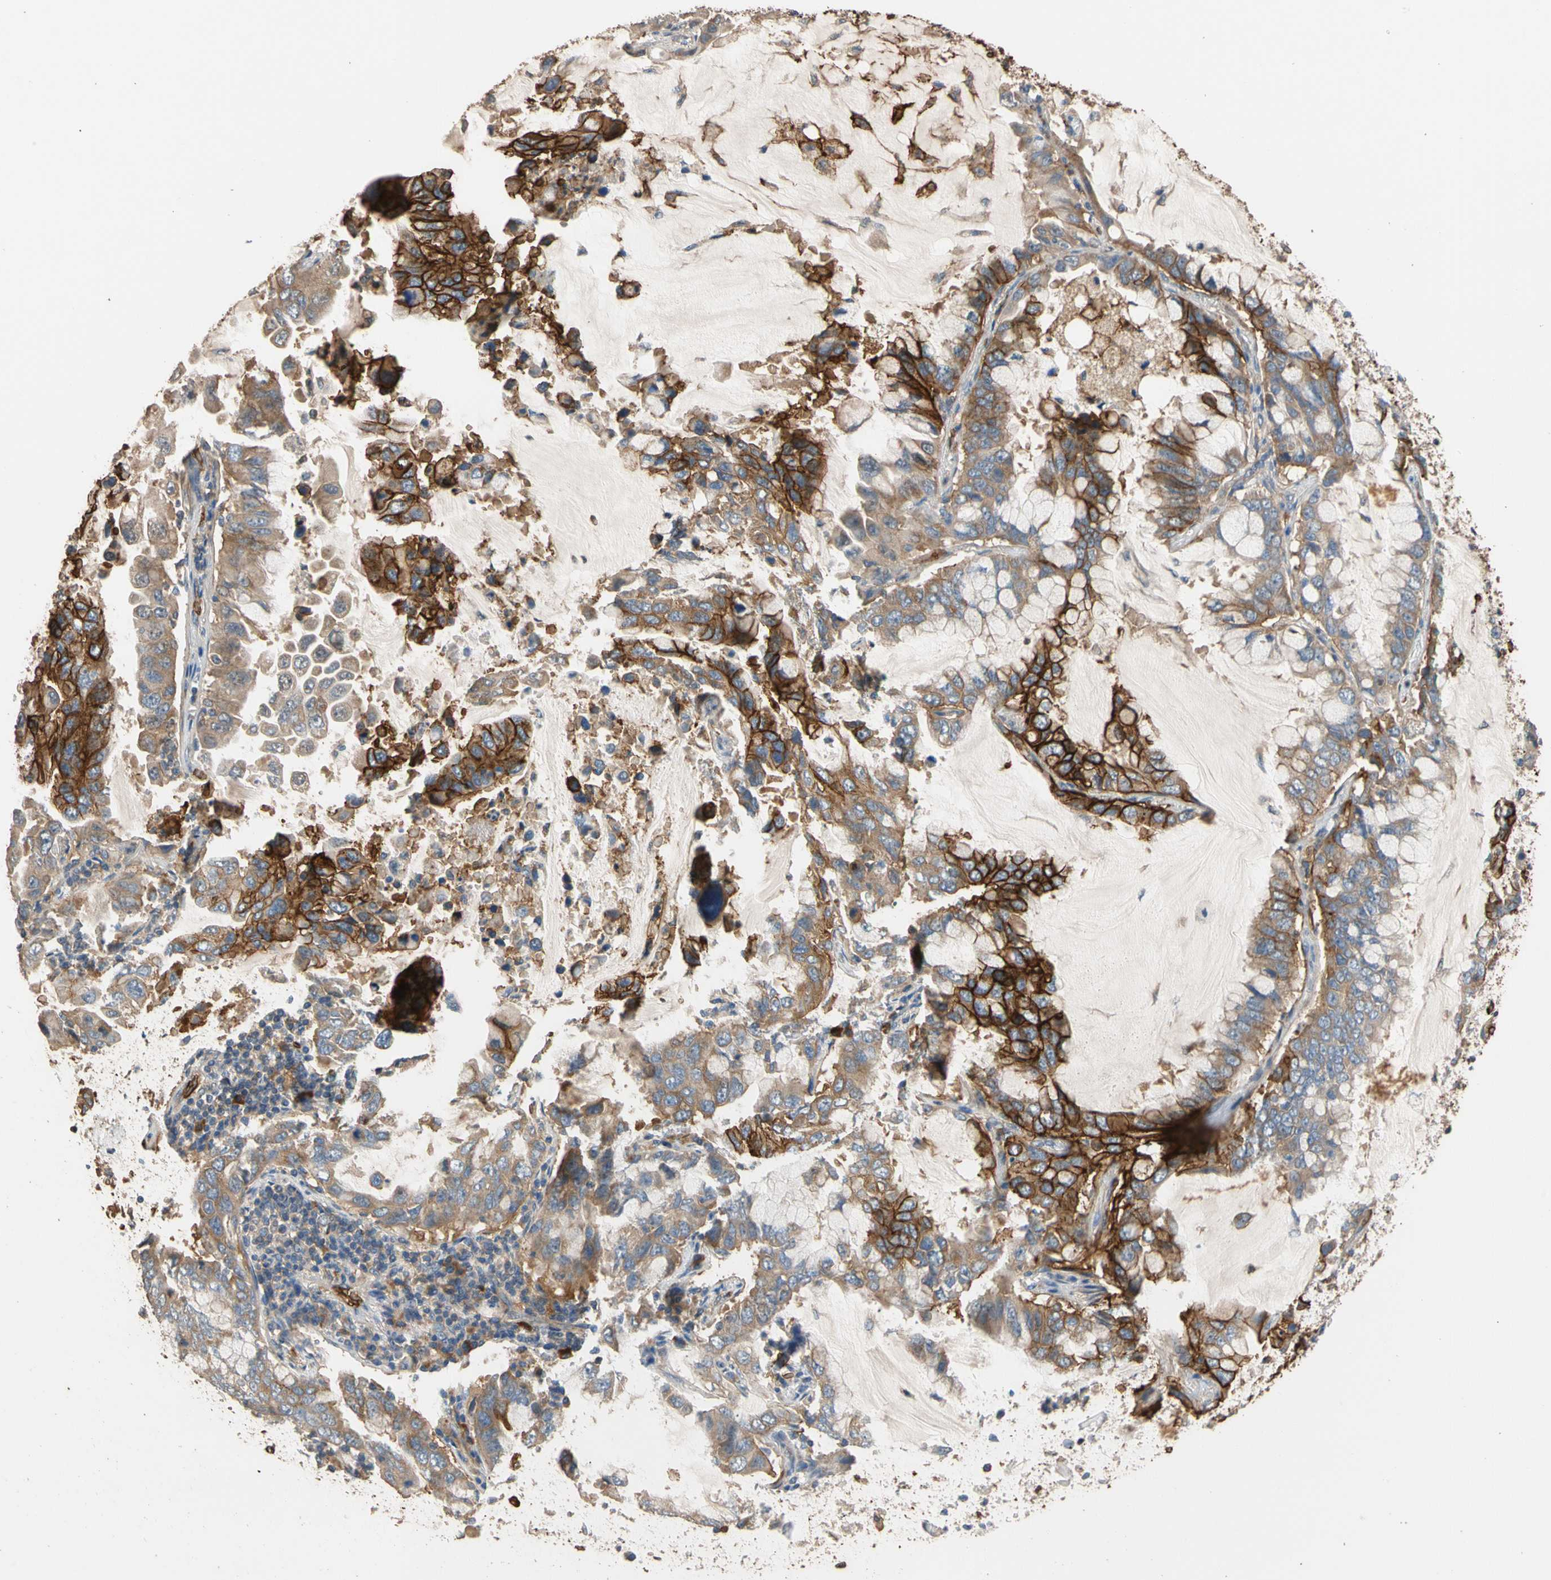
{"staining": {"intensity": "strong", "quantity": "25%-75%", "location": "cytoplasmic/membranous"}, "tissue": "lung cancer", "cell_type": "Tumor cells", "image_type": "cancer", "snomed": [{"axis": "morphology", "description": "Adenocarcinoma, NOS"}, {"axis": "topography", "description": "Lung"}], "caption": "A brown stain shows strong cytoplasmic/membranous positivity of a protein in human adenocarcinoma (lung) tumor cells.", "gene": "RIOK2", "patient": {"sex": "male", "age": 64}}